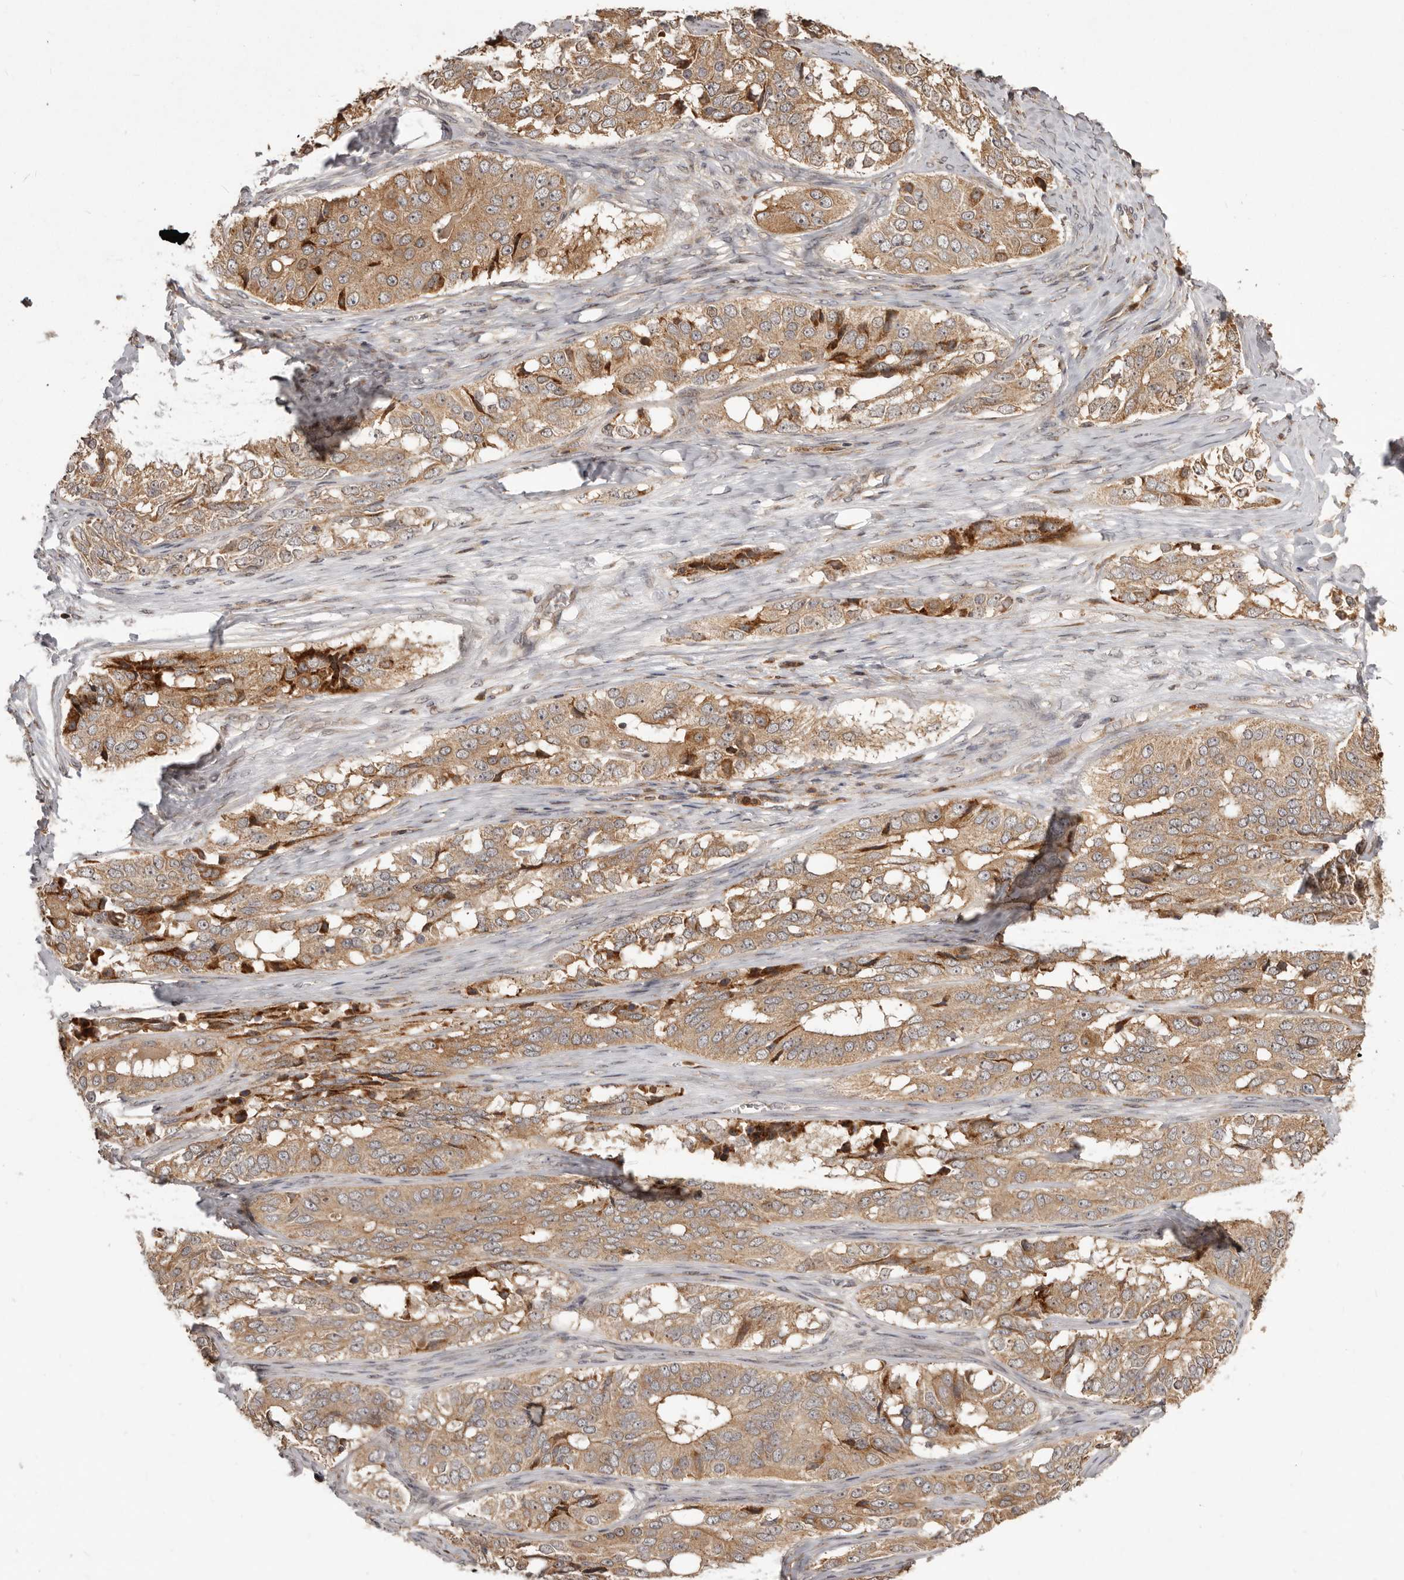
{"staining": {"intensity": "moderate", "quantity": ">75%", "location": "cytoplasmic/membranous"}, "tissue": "ovarian cancer", "cell_type": "Tumor cells", "image_type": "cancer", "snomed": [{"axis": "morphology", "description": "Carcinoma, endometroid"}, {"axis": "topography", "description": "Ovary"}], "caption": "Protein positivity by immunohistochemistry (IHC) shows moderate cytoplasmic/membranous positivity in about >75% of tumor cells in ovarian endometroid carcinoma.", "gene": "RNF187", "patient": {"sex": "female", "age": 51}}